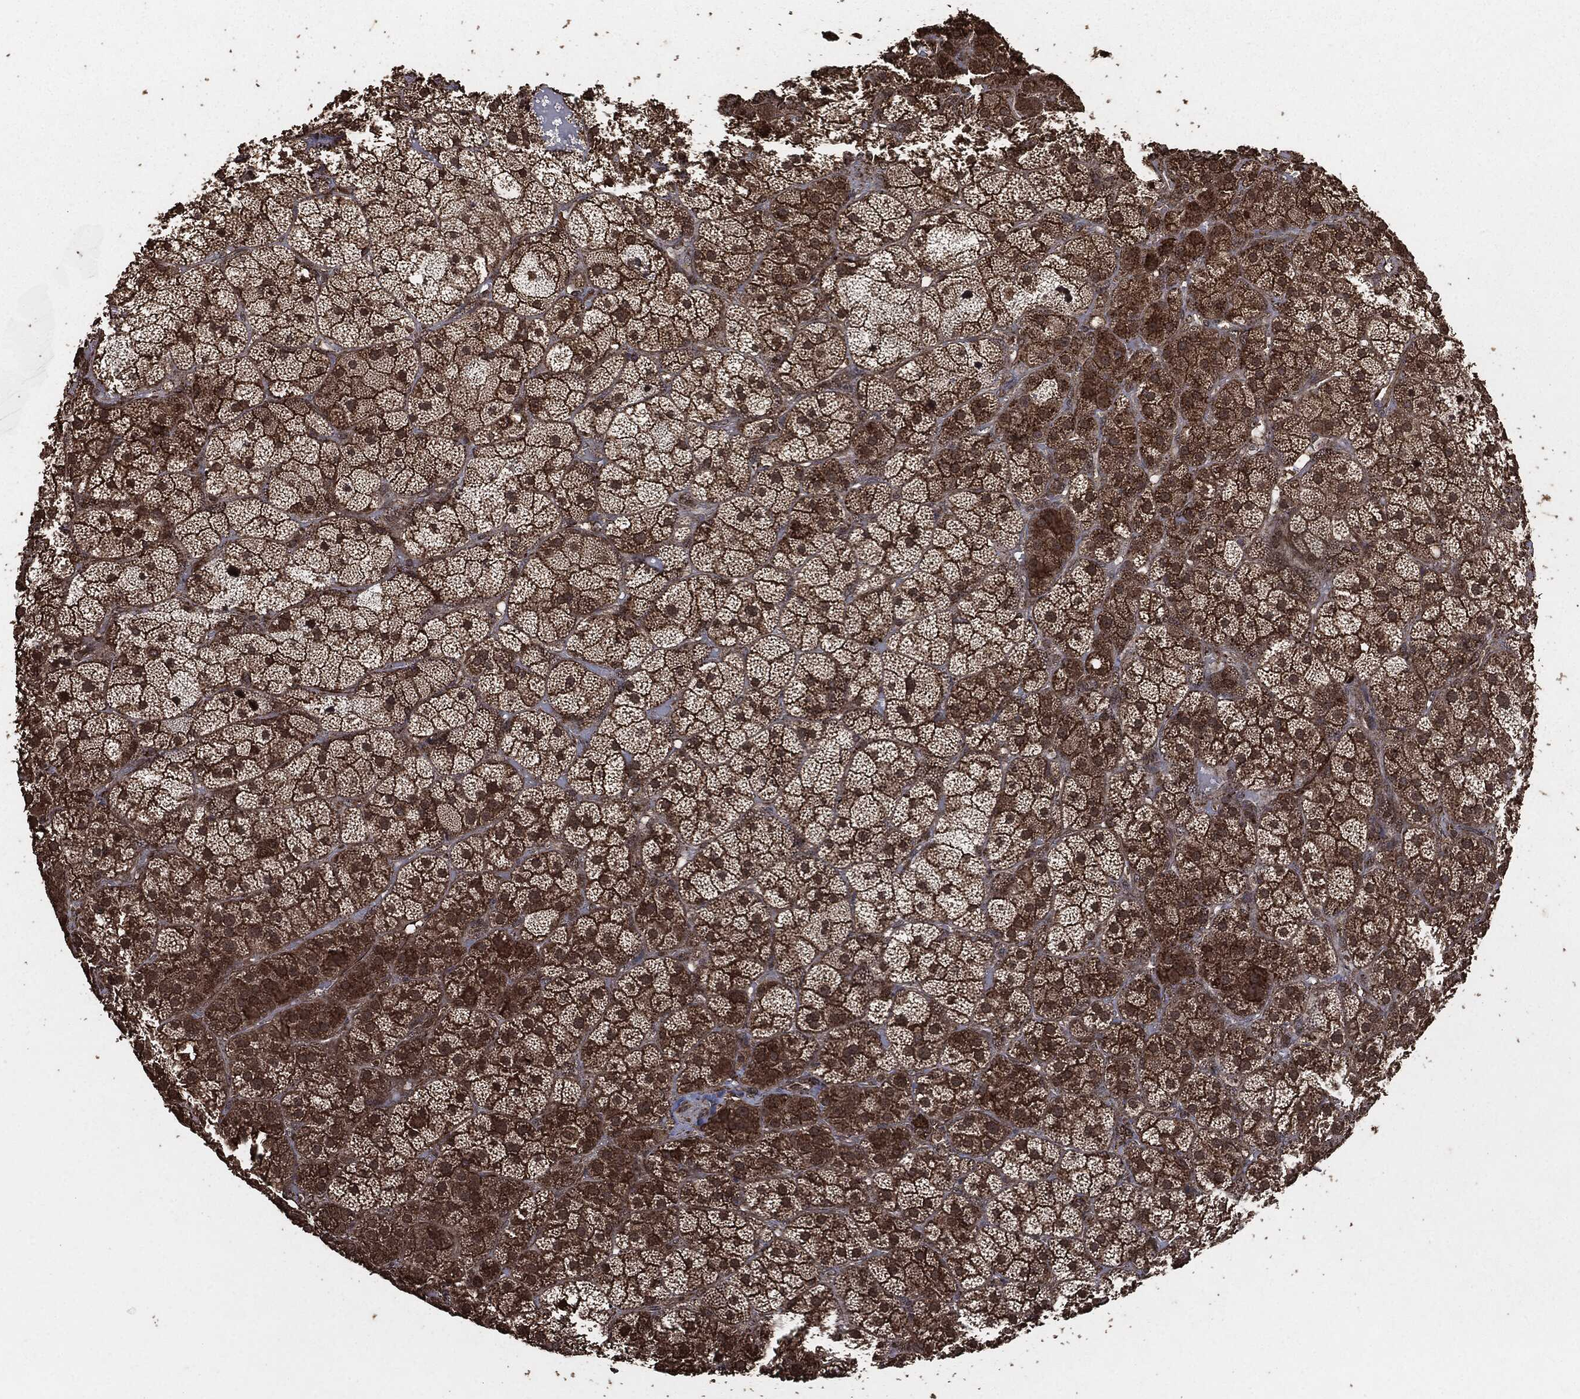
{"staining": {"intensity": "strong", "quantity": "25%-75%", "location": "cytoplasmic/membranous,nuclear"}, "tissue": "adrenal gland", "cell_type": "Glandular cells", "image_type": "normal", "snomed": [{"axis": "morphology", "description": "Normal tissue, NOS"}, {"axis": "topography", "description": "Adrenal gland"}], "caption": "A brown stain highlights strong cytoplasmic/membranous,nuclear expression of a protein in glandular cells of unremarkable human adrenal gland. The staining was performed using DAB to visualize the protein expression in brown, while the nuclei were stained in blue with hematoxylin (Magnification: 20x).", "gene": "EGFR", "patient": {"sex": "male", "age": 57}}